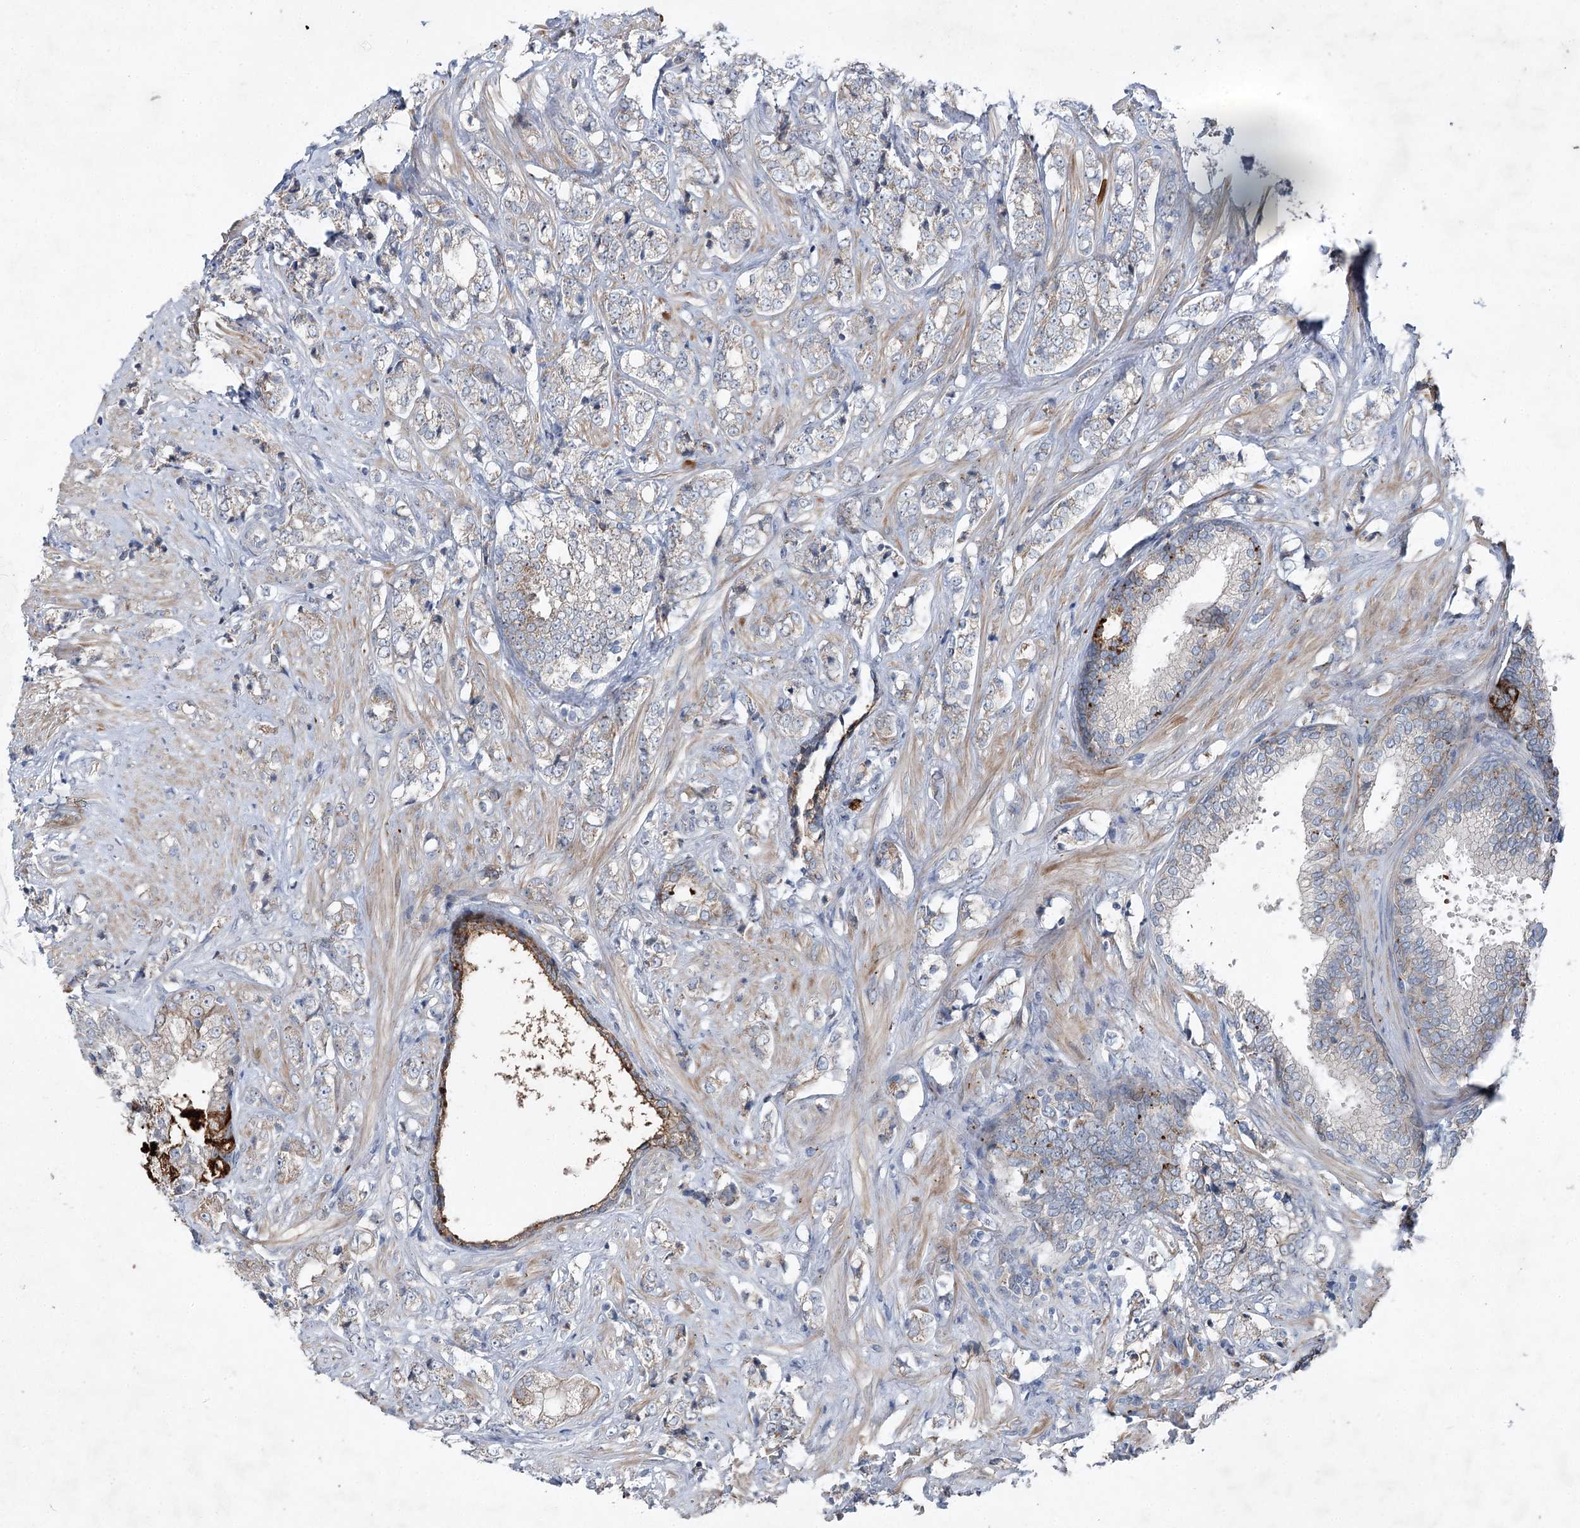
{"staining": {"intensity": "weak", "quantity": "<25%", "location": "cytoplasmic/membranous"}, "tissue": "prostate cancer", "cell_type": "Tumor cells", "image_type": "cancer", "snomed": [{"axis": "morphology", "description": "Adenocarcinoma, High grade"}, {"axis": "topography", "description": "Prostate"}], "caption": "This is an immunohistochemistry photomicrograph of human prostate cancer. There is no staining in tumor cells.", "gene": "PLA2G12A", "patient": {"sex": "male", "age": 69}}